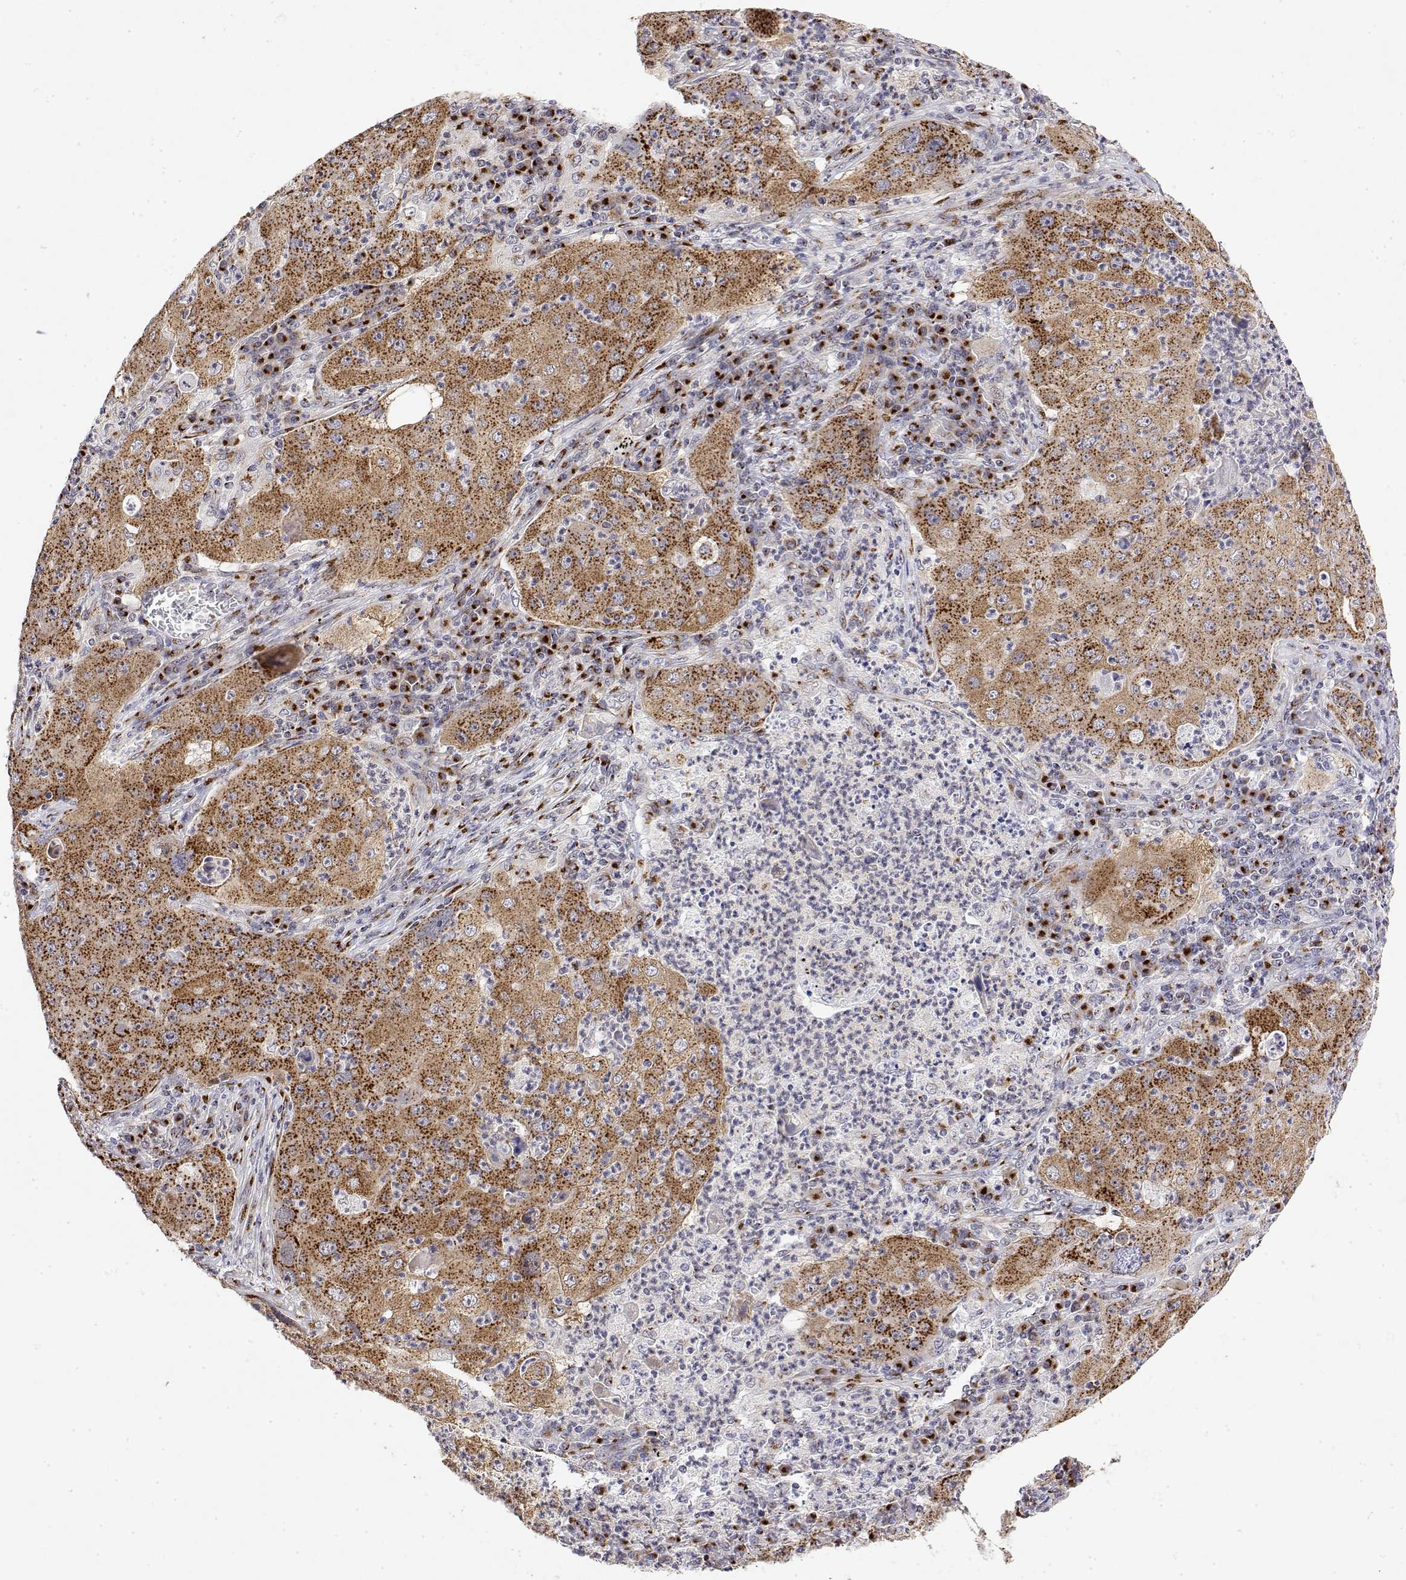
{"staining": {"intensity": "strong", "quantity": ">75%", "location": "cytoplasmic/membranous"}, "tissue": "lung cancer", "cell_type": "Tumor cells", "image_type": "cancer", "snomed": [{"axis": "morphology", "description": "Squamous cell carcinoma, NOS"}, {"axis": "topography", "description": "Lung"}], "caption": "Lung cancer stained for a protein (brown) shows strong cytoplasmic/membranous positive positivity in about >75% of tumor cells.", "gene": "YIPF3", "patient": {"sex": "female", "age": 59}}